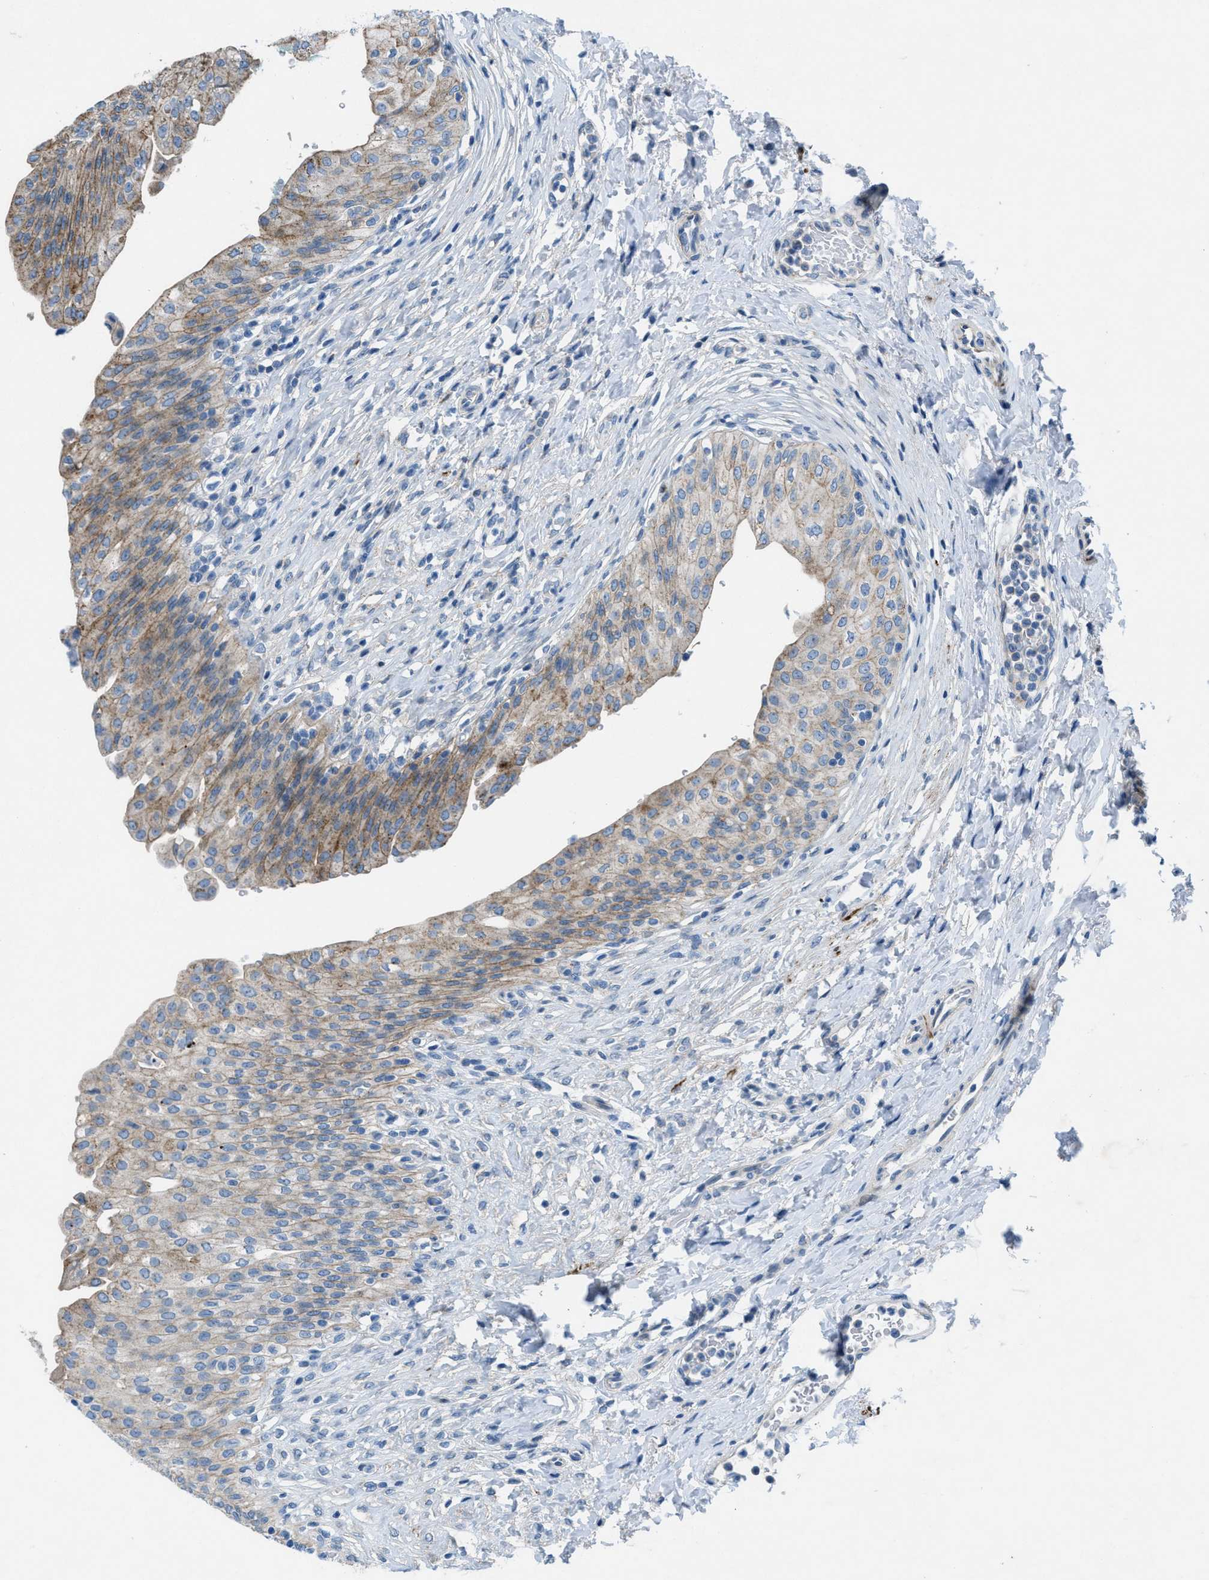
{"staining": {"intensity": "weak", "quantity": "25%-75%", "location": "cytoplasmic/membranous"}, "tissue": "urinary bladder", "cell_type": "Urothelial cells", "image_type": "normal", "snomed": [{"axis": "morphology", "description": "Urothelial carcinoma, High grade"}, {"axis": "topography", "description": "Urinary bladder"}], "caption": "IHC staining of unremarkable urinary bladder, which reveals low levels of weak cytoplasmic/membranous positivity in approximately 25%-75% of urothelial cells indicating weak cytoplasmic/membranous protein positivity. The staining was performed using DAB (brown) for protein detection and nuclei were counterstained in hematoxylin (blue).", "gene": "MFSD13A", "patient": {"sex": "male", "age": 46}}